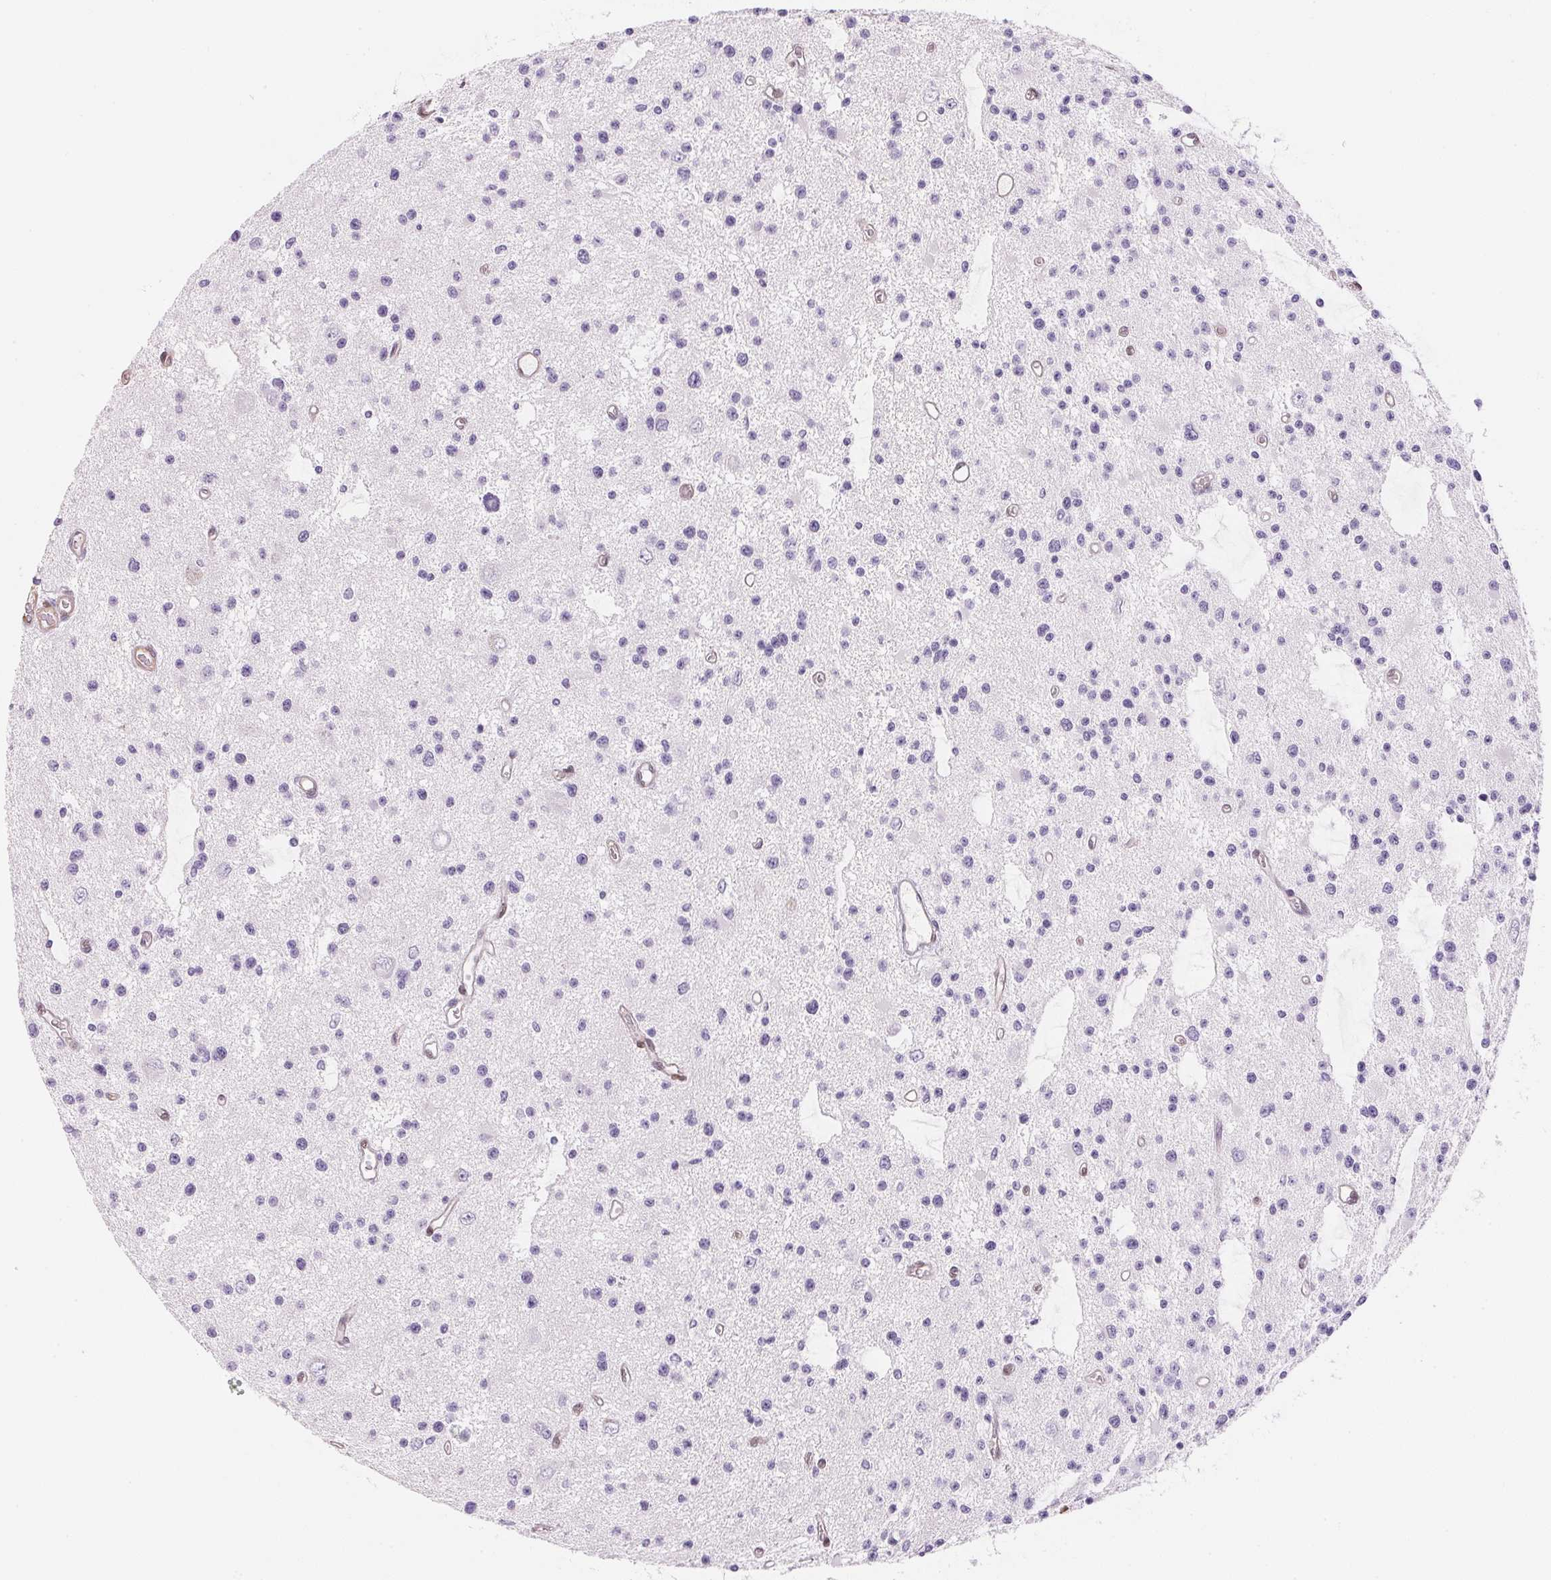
{"staining": {"intensity": "negative", "quantity": "none", "location": "none"}, "tissue": "glioma", "cell_type": "Tumor cells", "image_type": "cancer", "snomed": [{"axis": "morphology", "description": "Glioma, malignant, Low grade"}, {"axis": "topography", "description": "Brain"}], "caption": "There is no significant staining in tumor cells of malignant glioma (low-grade).", "gene": "SMTN", "patient": {"sex": "male", "age": 43}}